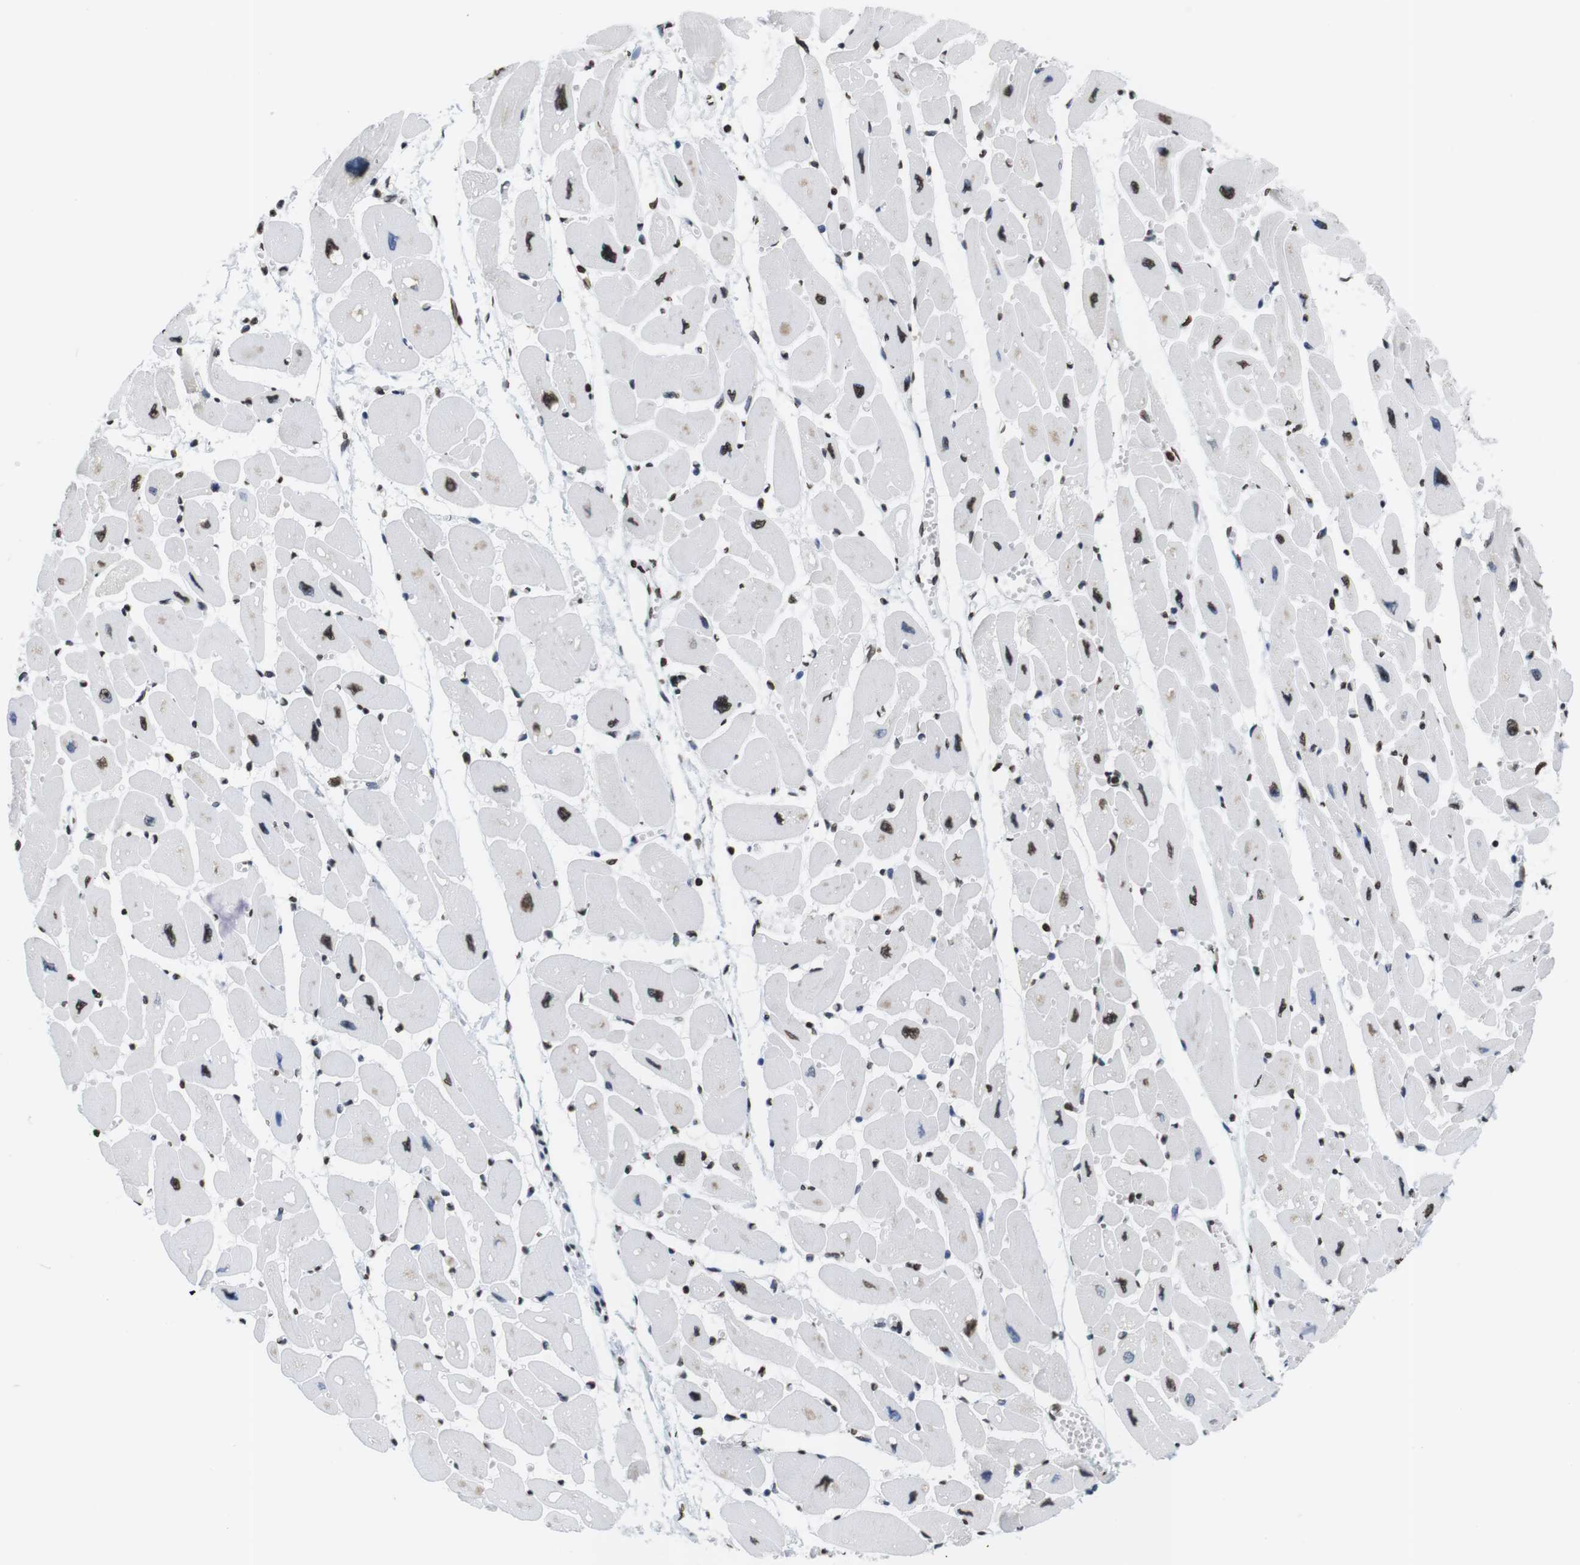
{"staining": {"intensity": "moderate", "quantity": ">75%", "location": "nuclear"}, "tissue": "heart muscle", "cell_type": "Cardiomyocytes", "image_type": "normal", "snomed": [{"axis": "morphology", "description": "Normal tissue, NOS"}, {"axis": "topography", "description": "Heart"}], "caption": "The micrograph reveals staining of benign heart muscle, revealing moderate nuclear protein positivity (brown color) within cardiomyocytes. (Stains: DAB (3,3'-diaminobenzidine) in brown, nuclei in blue, Microscopy: brightfield microscopy at high magnification).", "gene": "BSX", "patient": {"sex": "female", "age": 54}}